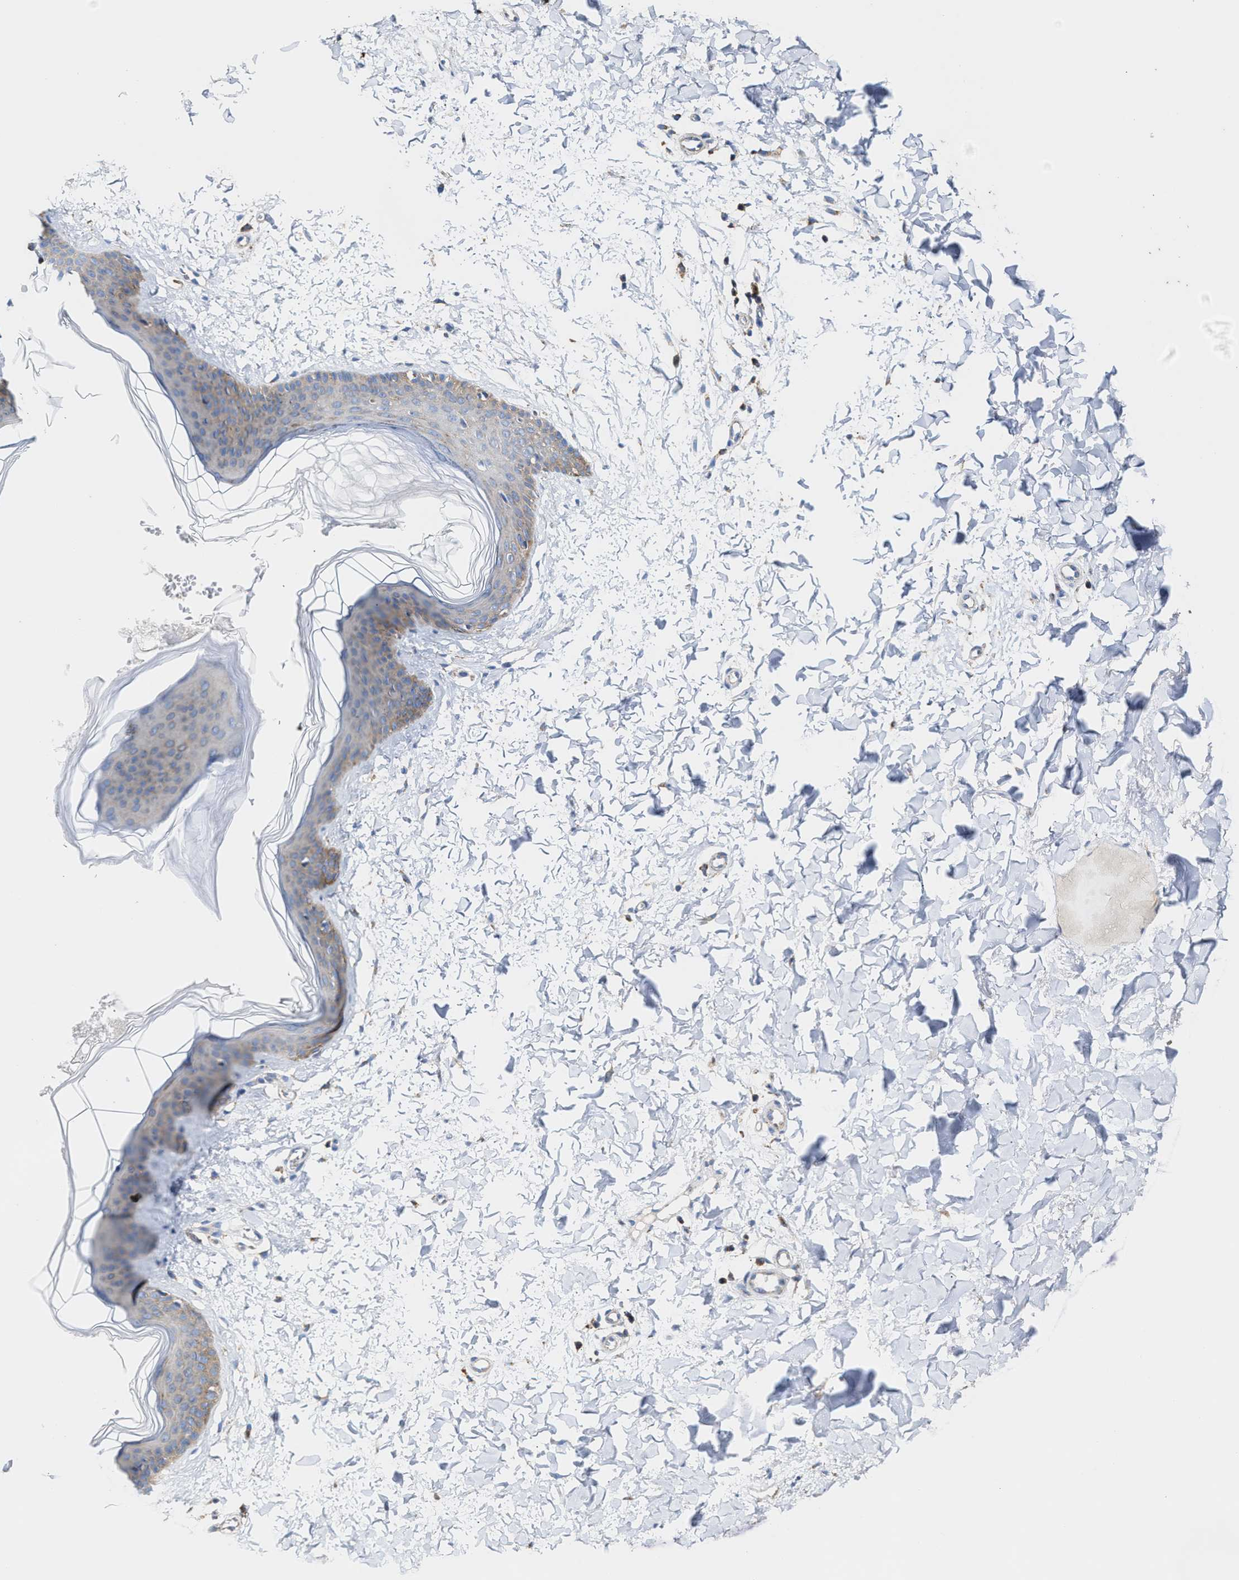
{"staining": {"intensity": "weak", "quantity": ">75%", "location": "cytoplasmic/membranous"}, "tissue": "skin", "cell_type": "Fibroblasts", "image_type": "normal", "snomed": [{"axis": "morphology", "description": "Normal tissue, NOS"}, {"axis": "topography", "description": "Skin"}], "caption": "This is a histology image of IHC staining of unremarkable skin, which shows weak staining in the cytoplasmic/membranous of fibroblasts.", "gene": "MECR", "patient": {"sex": "female", "age": 17}}